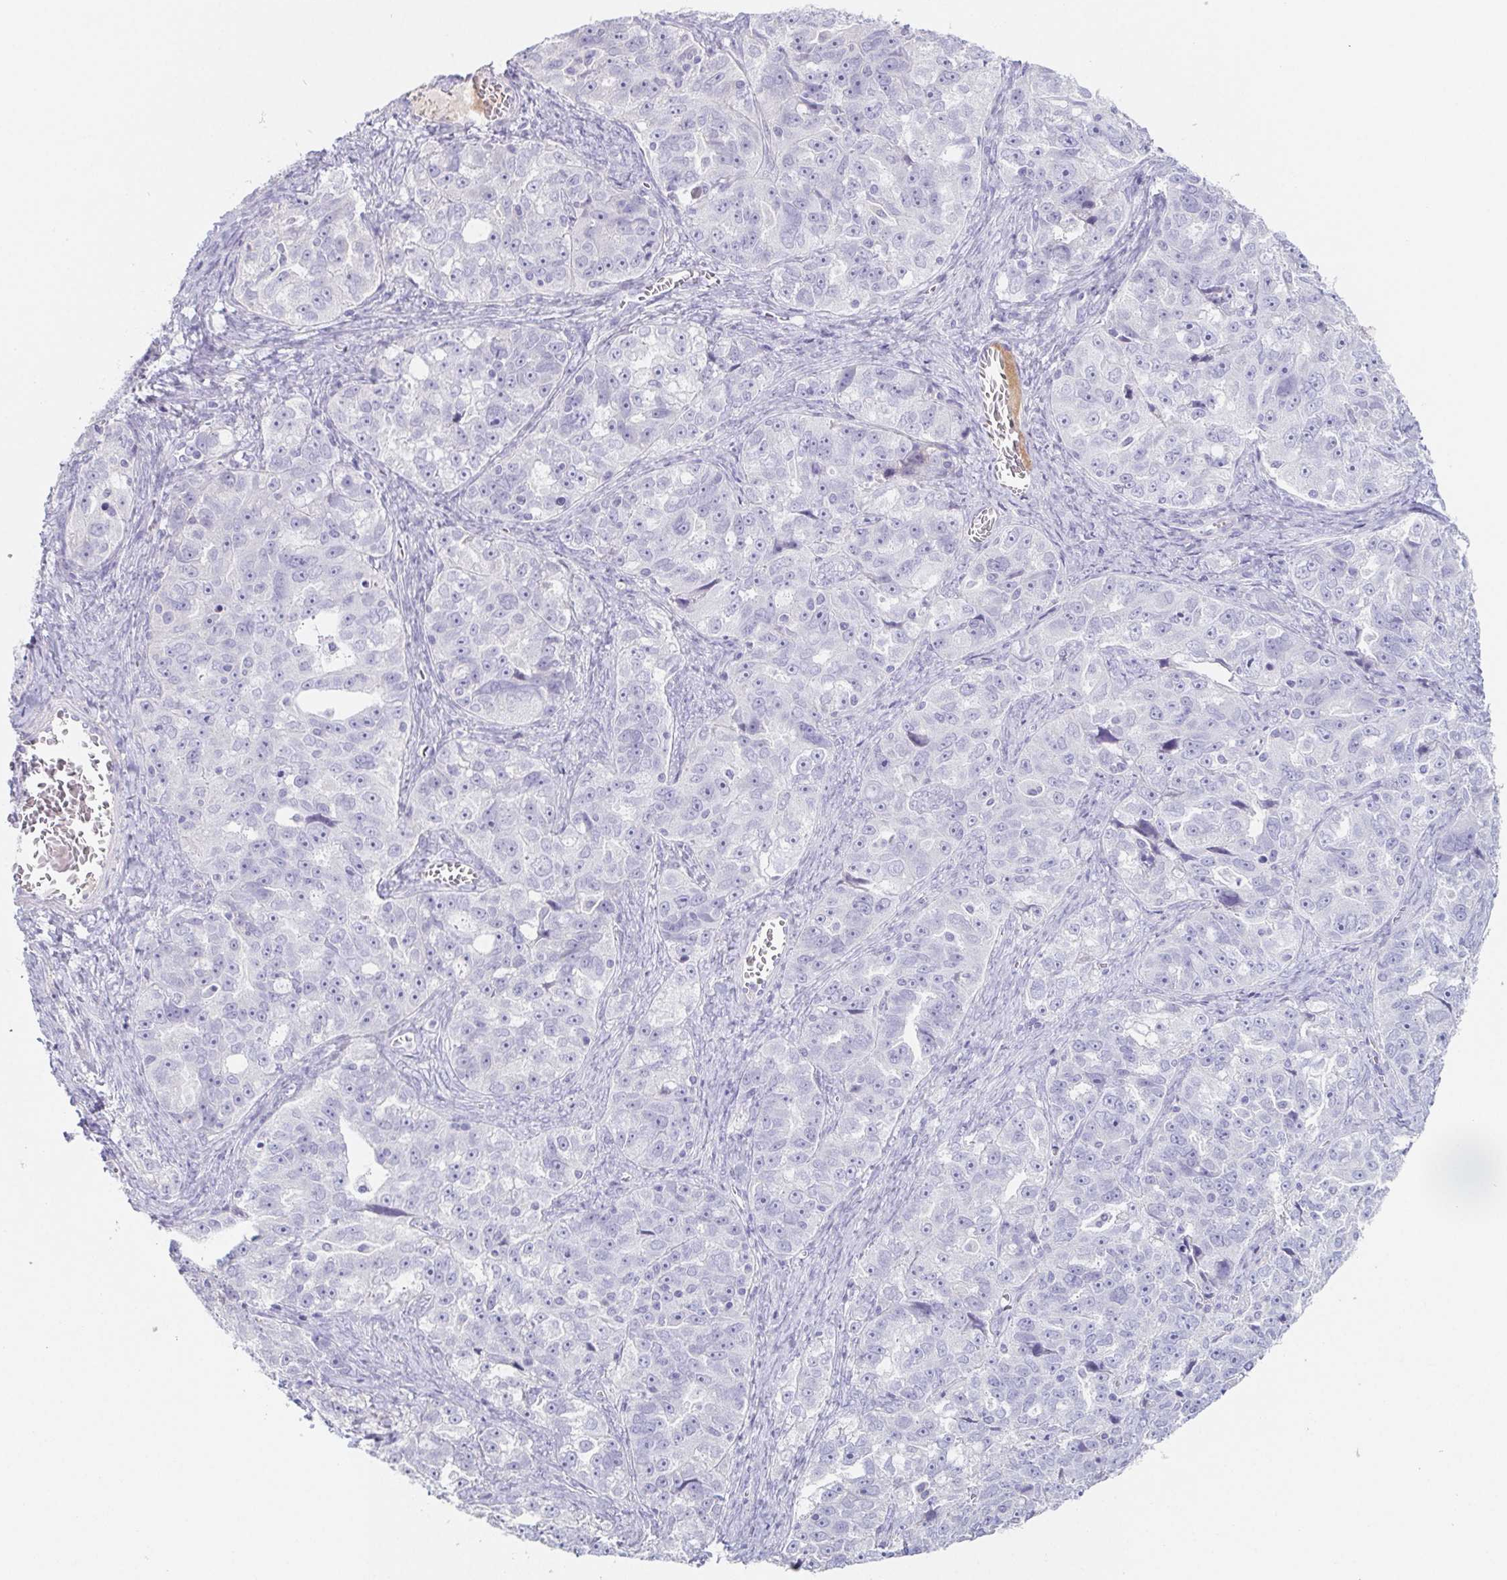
{"staining": {"intensity": "negative", "quantity": "none", "location": "none"}, "tissue": "ovarian cancer", "cell_type": "Tumor cells", "image_type": "cancer", "snomed": [{"axis": "morphology", "description": "Cystadenocarcinoma, serous, NOS"}, {"axis": "topography", "description": "Ovary"}], "caption": "This is an immunohistochemistry (IHC) photomicrograph of human ovarian serous cystadenocarcinoma. There is no staining in tumor cells.", "gene": "HDGFL1", "patient": {"sex": "female", "age": 51}}